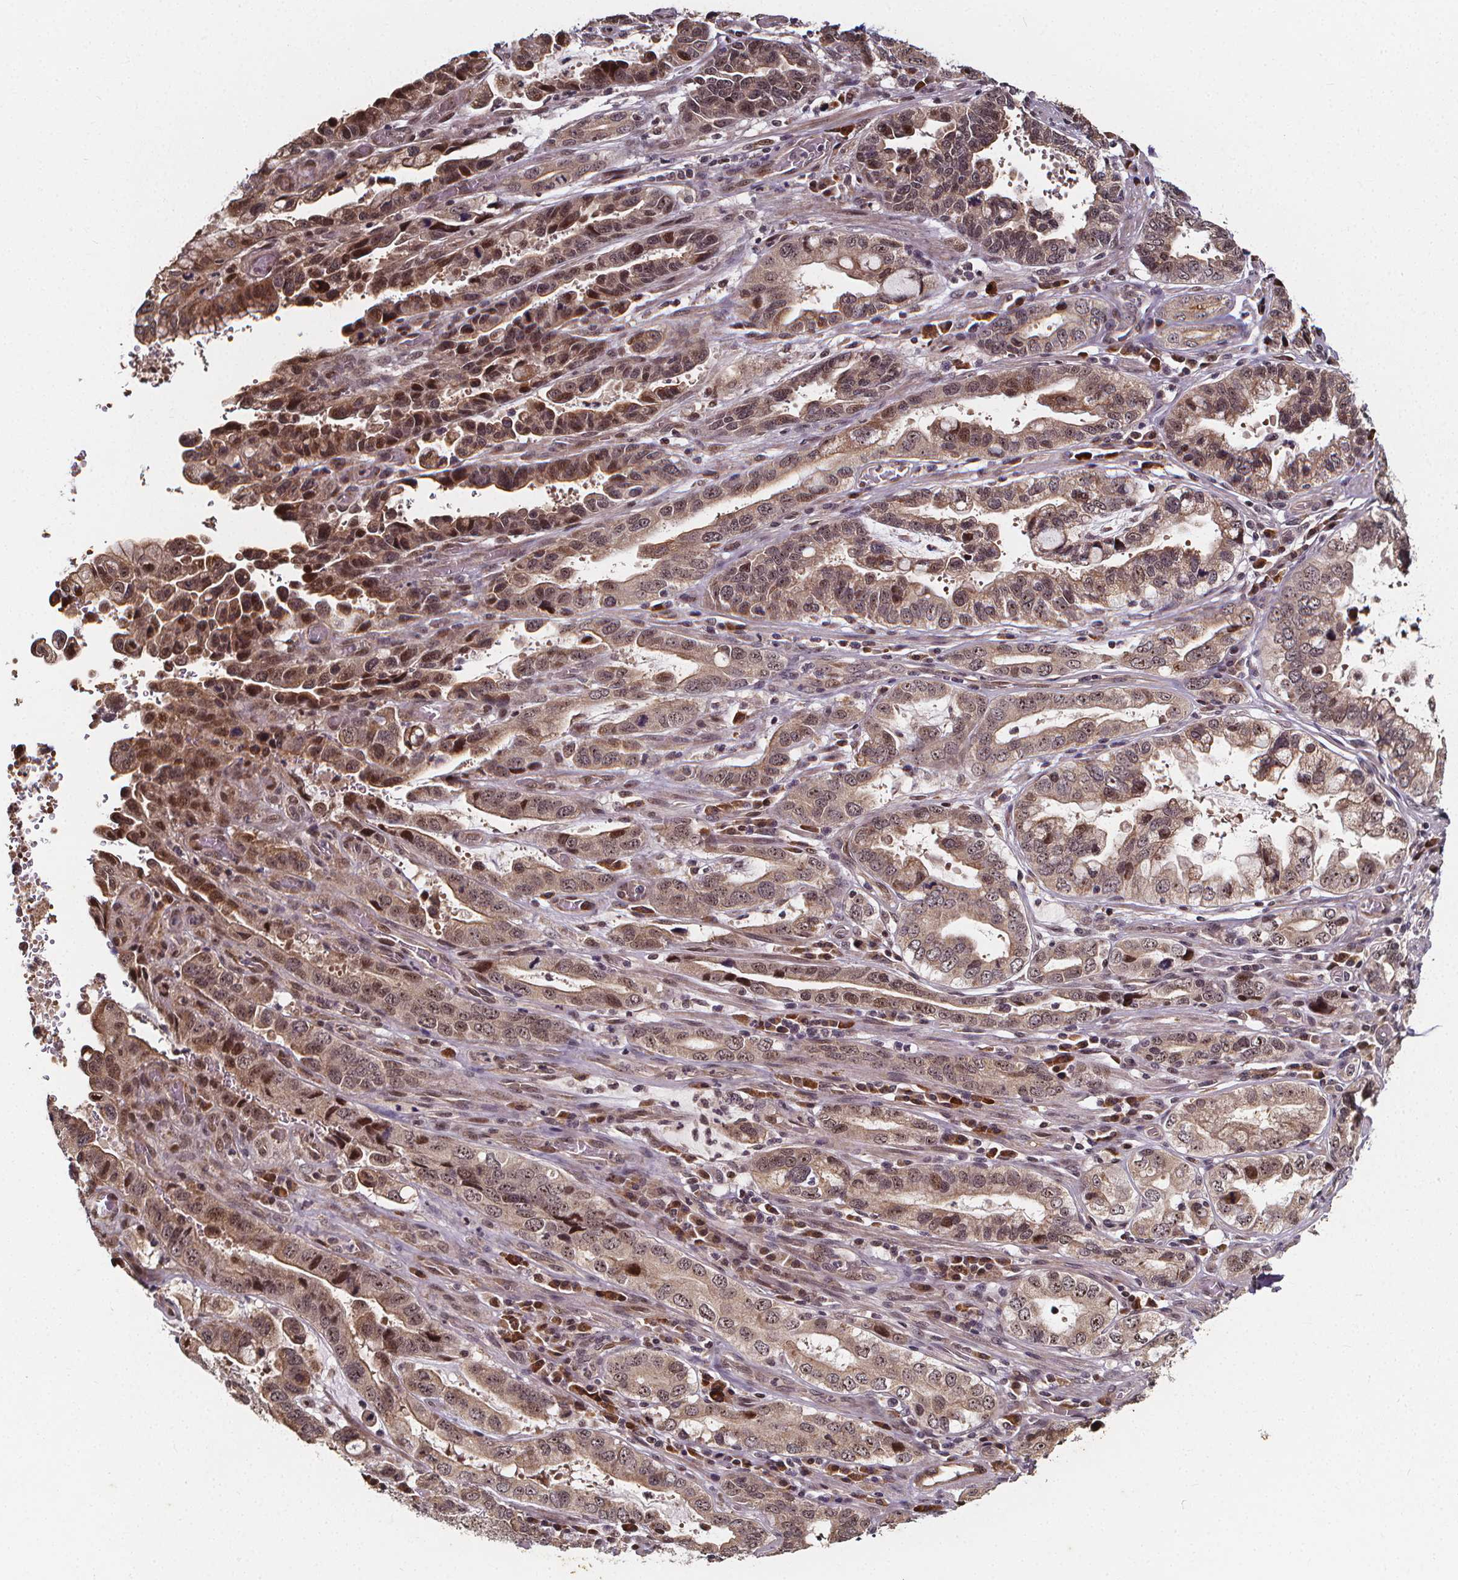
{"staining": {"intensity": "strong", "quantity": "<25%", "location": "nuclear"}, "tissue": "stomach cancer", "cell_type": "Tumor cells", "image_type": "cancer", "snomed": [{"axis": "morphology", "description": "Adenocarcinoma, NOS"}, {"axis": "topography", "description": "Stomach, lower"}], "caption": "Brown immunohistochemical staining in human adenocarcinoma (stomach) demonstrates strong nuclear expression in about <25% of tumor cells.", "gene": "DDIT3", "patient": {"sex": "female", "age": 76}}